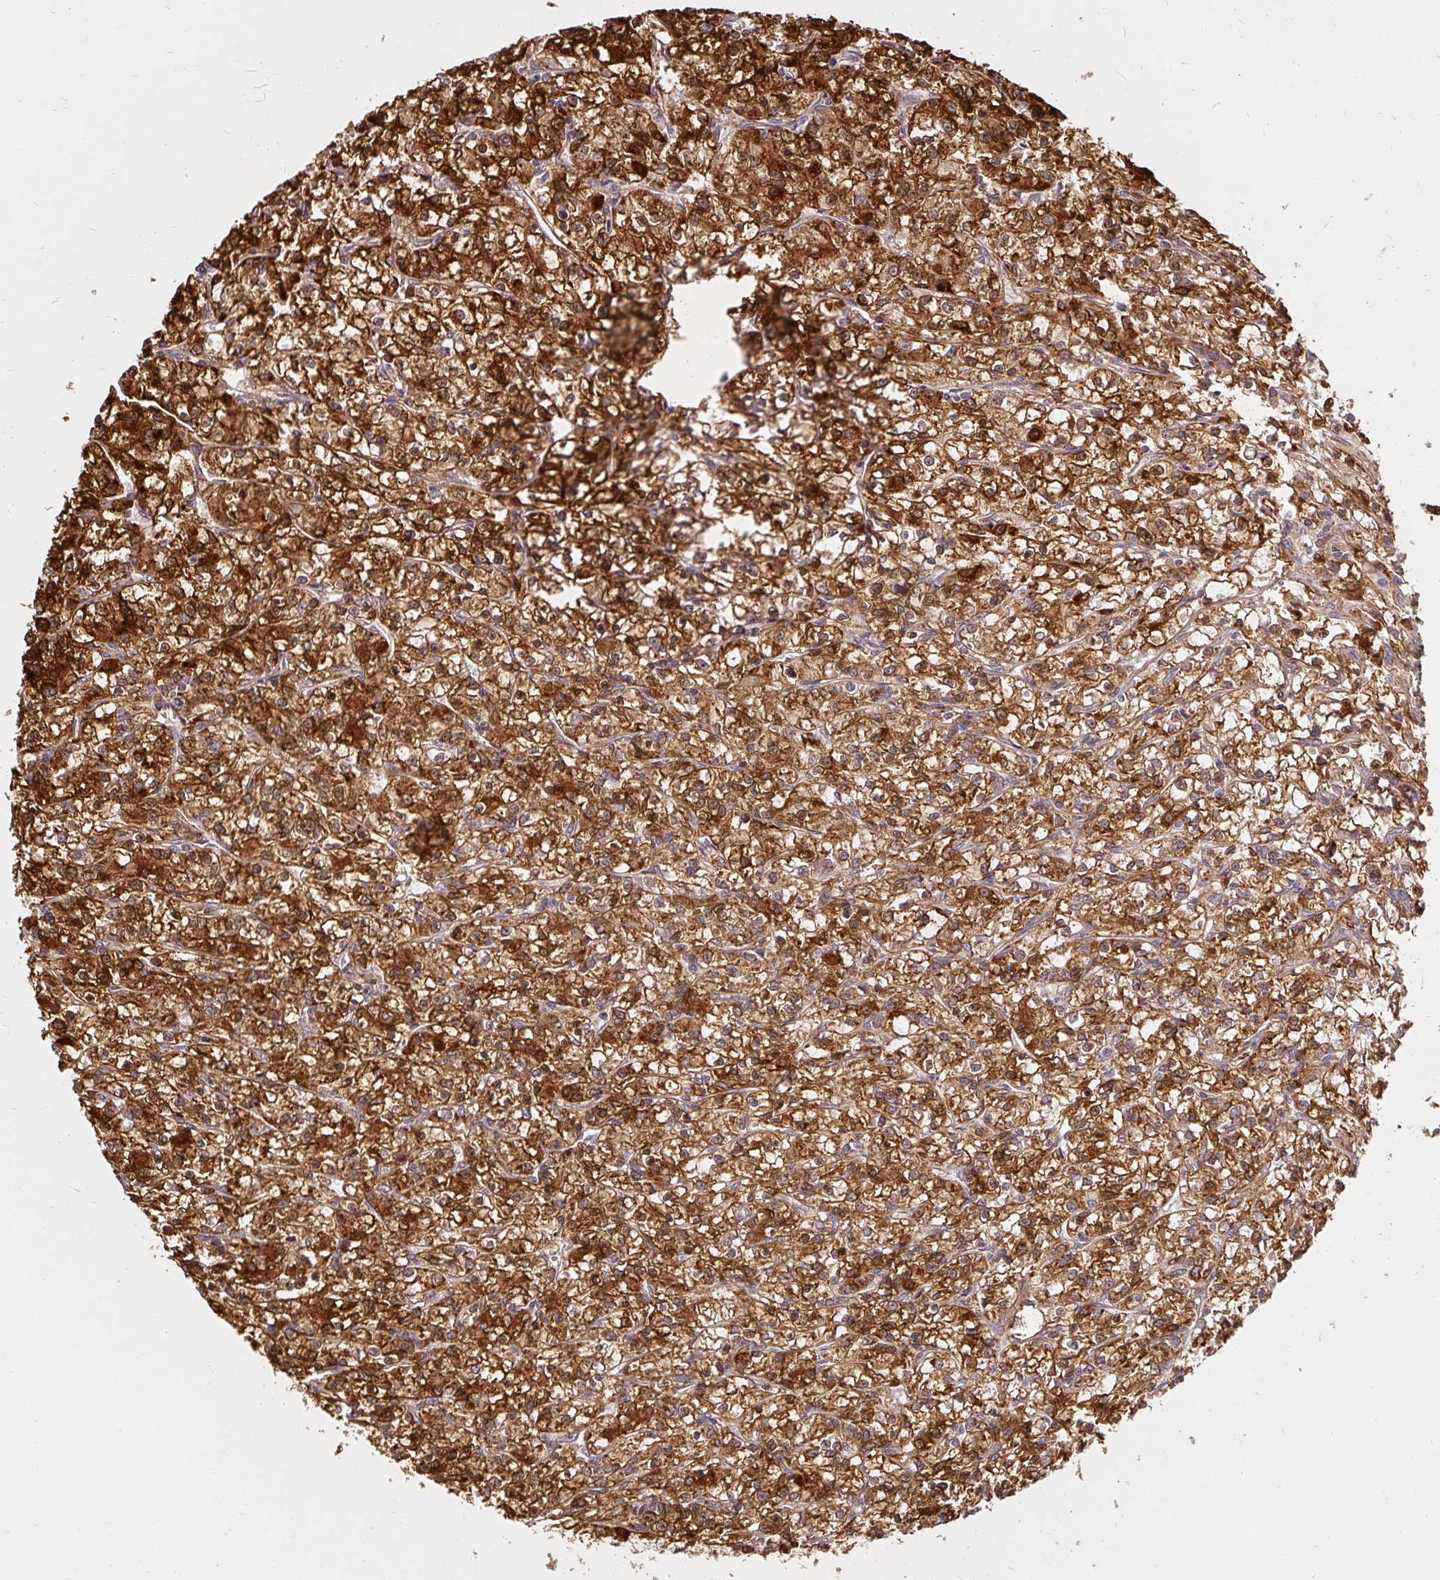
{"staining": {"intensity": "strong", "quantity": ">75%", "location": "cytoplasmic/membranous"}, "tissue": "renal cancer", "cell_type": "Tumor cells", "image_type": "cancer", "snomed": [{"axis": "morphology", "description": "Adenocarcinoma, NOS"}, {"axis": "topography", "description": "Kidney"}], "caption": "An image of human renal adenocarcinoma stained for a protein demonstrates strong cytoplasmic/membranous brown staining in tumor cells. Immunohistochemistry (ihc) stains the protein of interest in brown and the nuclei are stained blue.", "gene": "BTF3", "patient": {"sex": "female", "age": 59}}